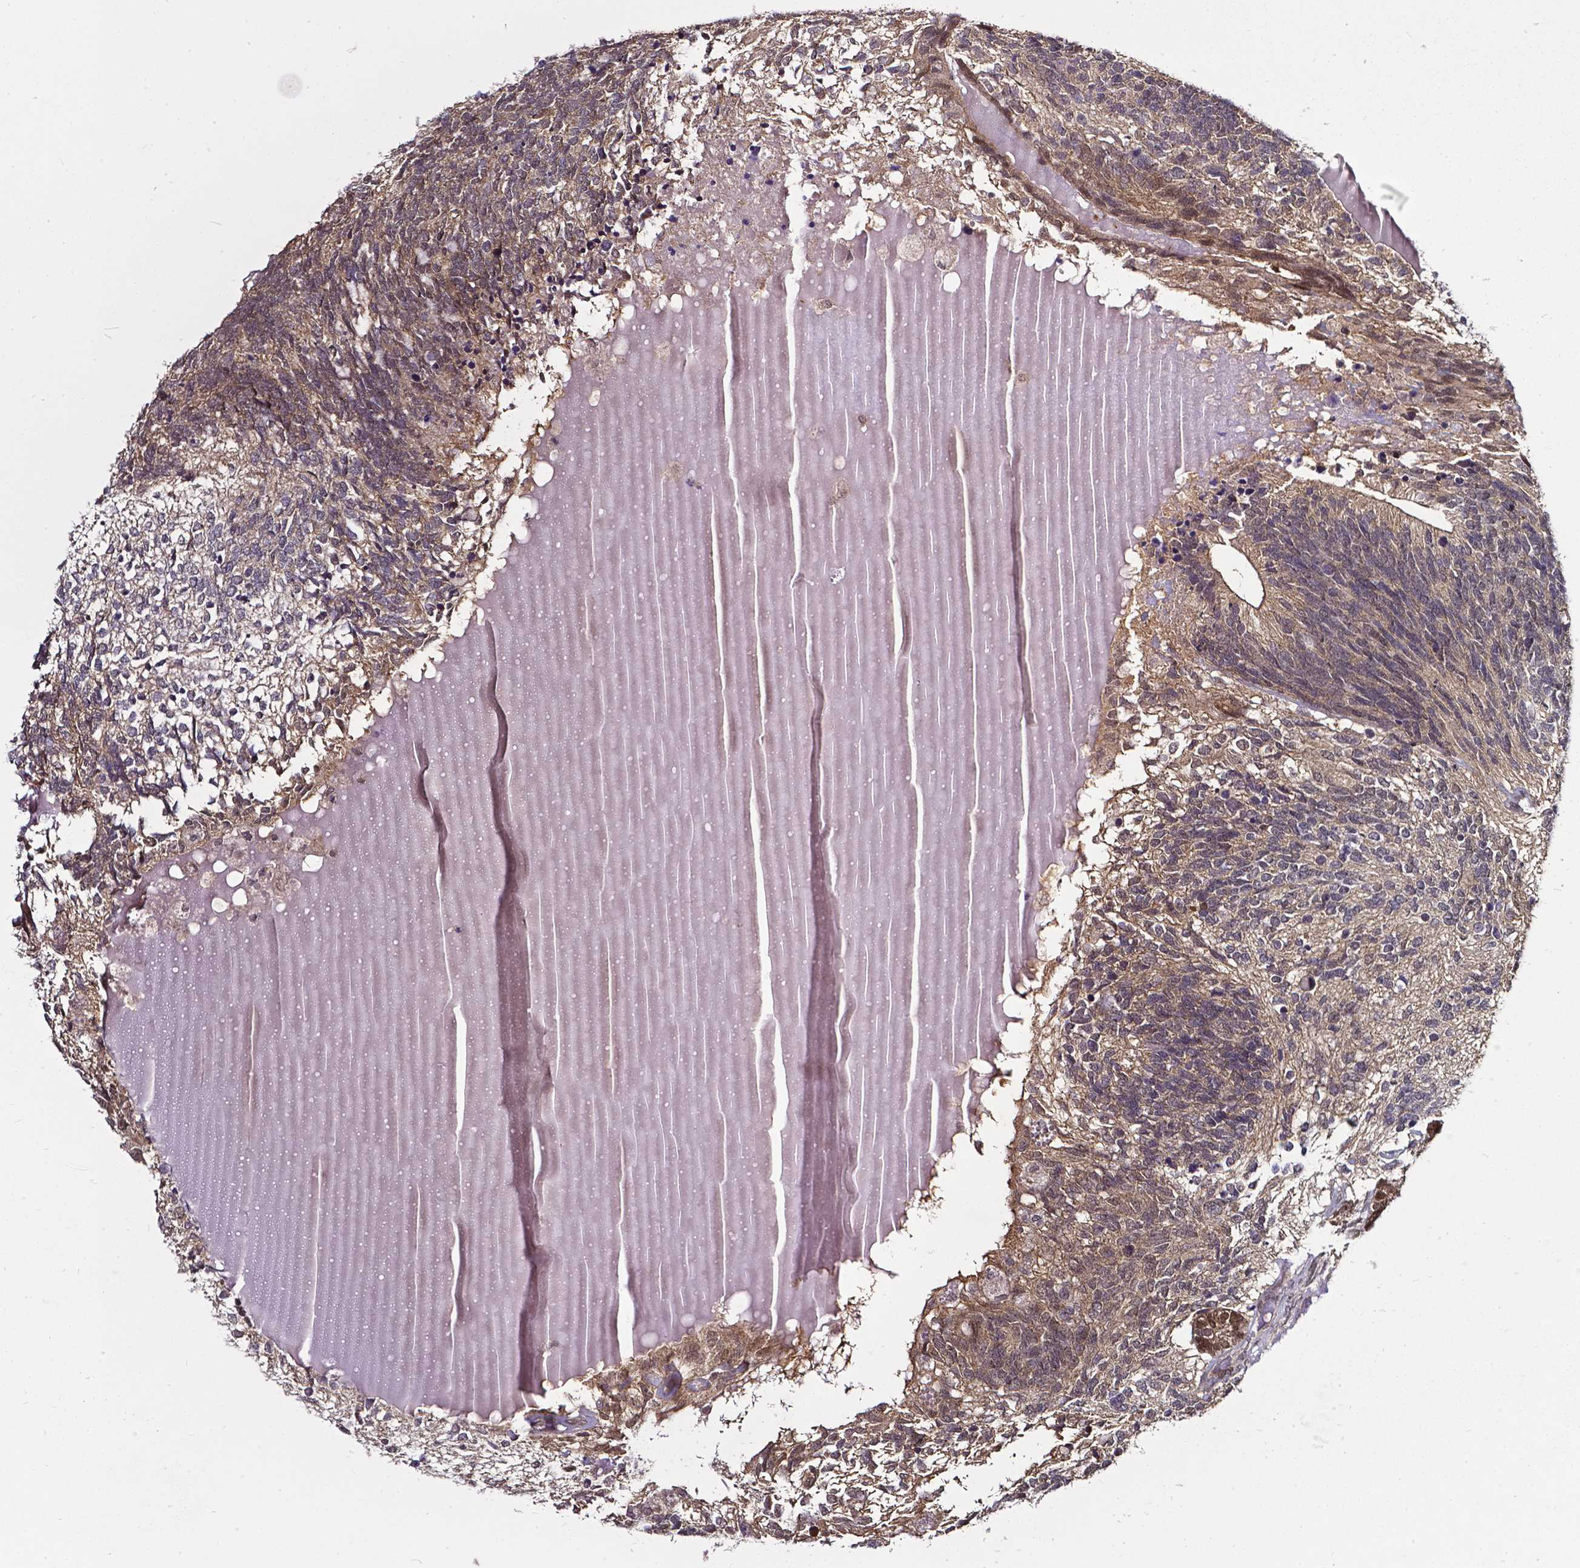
{"staining": {"intensity": "weak", "quantity": ">75%", "location": "cytoplasmic/membranous,nuclear"}, "tissue": "testis cancer", "cell_type": "Tumor cells", "image_type": "cancer", "snomed": [{"axis": "morphology", "description": "Seminoma, NOS"}, {"axis": "morphology", "description": "Carcinoma, Embryonal, NOS"}, {"axis": "topography", "description": "Testis"}], "caption": "Protein expression analysis of testis cancer (seminoma) reveals weak cytoplasmic/membranous and nuclear expression in about >75% of tumor cells.", "gene": "OTUB1", "patient": {"sex": "male", "age": 41}}